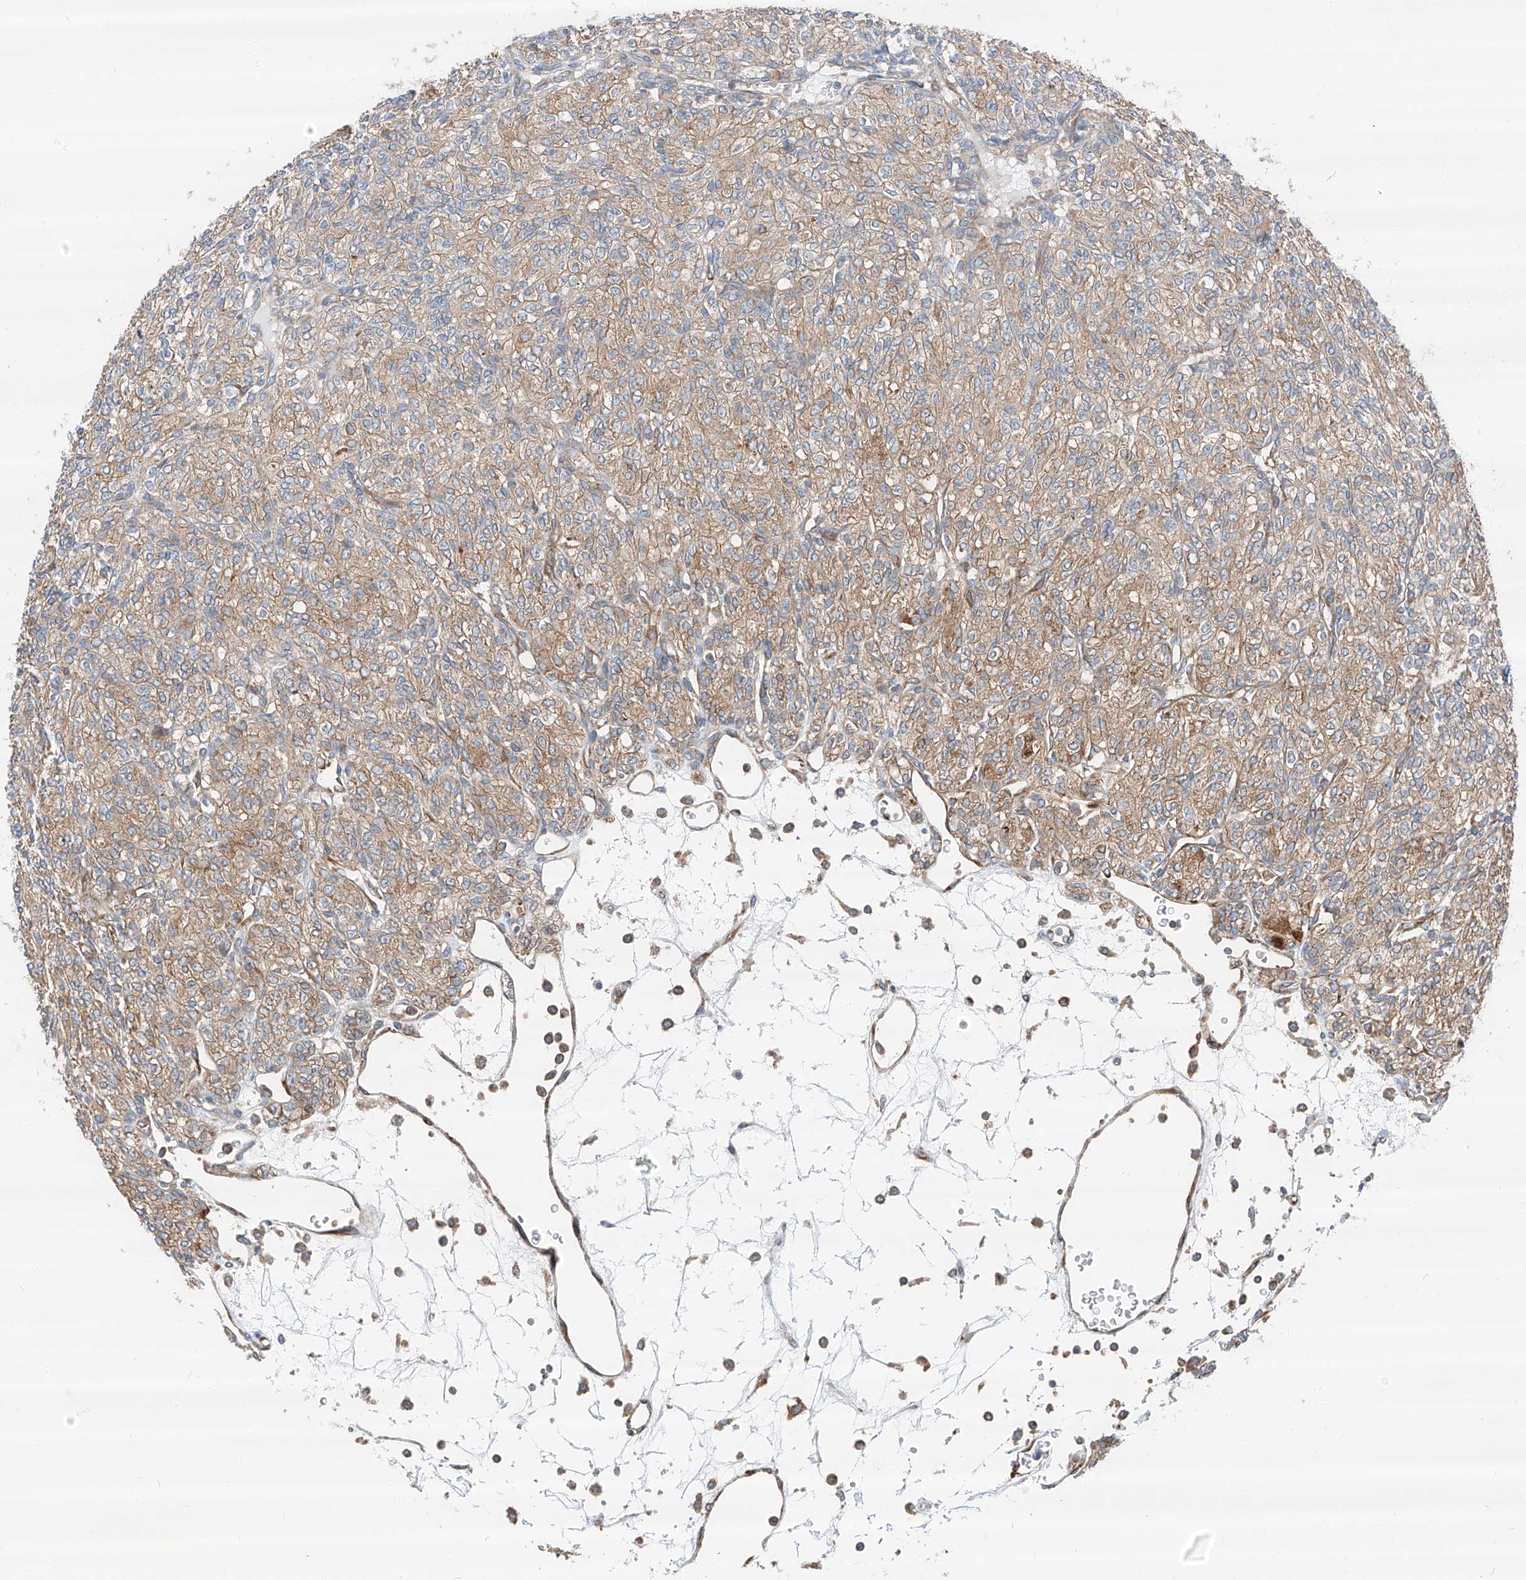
{"staining": {"intensity": "moderate", "quantity": ">75%", "location": "cytoplasmic/membranous"}, "tissue": "renal cancer", "cell_type": "Tumor cells", "image_type": "cancer", "snomed": [{"axis": "morphology", "description": "Adenocarcinoma, NOS"}, {"axis": "topography", "description": "Kidney"}], "caption": "Renal cancer (adenocarcinoma) tissue shows moderate cytoplasmic/membranous expression in approximately >75% of tumor cells", "gene": "ZC3H15", "patient": {"sex": "male", "age": 77}}